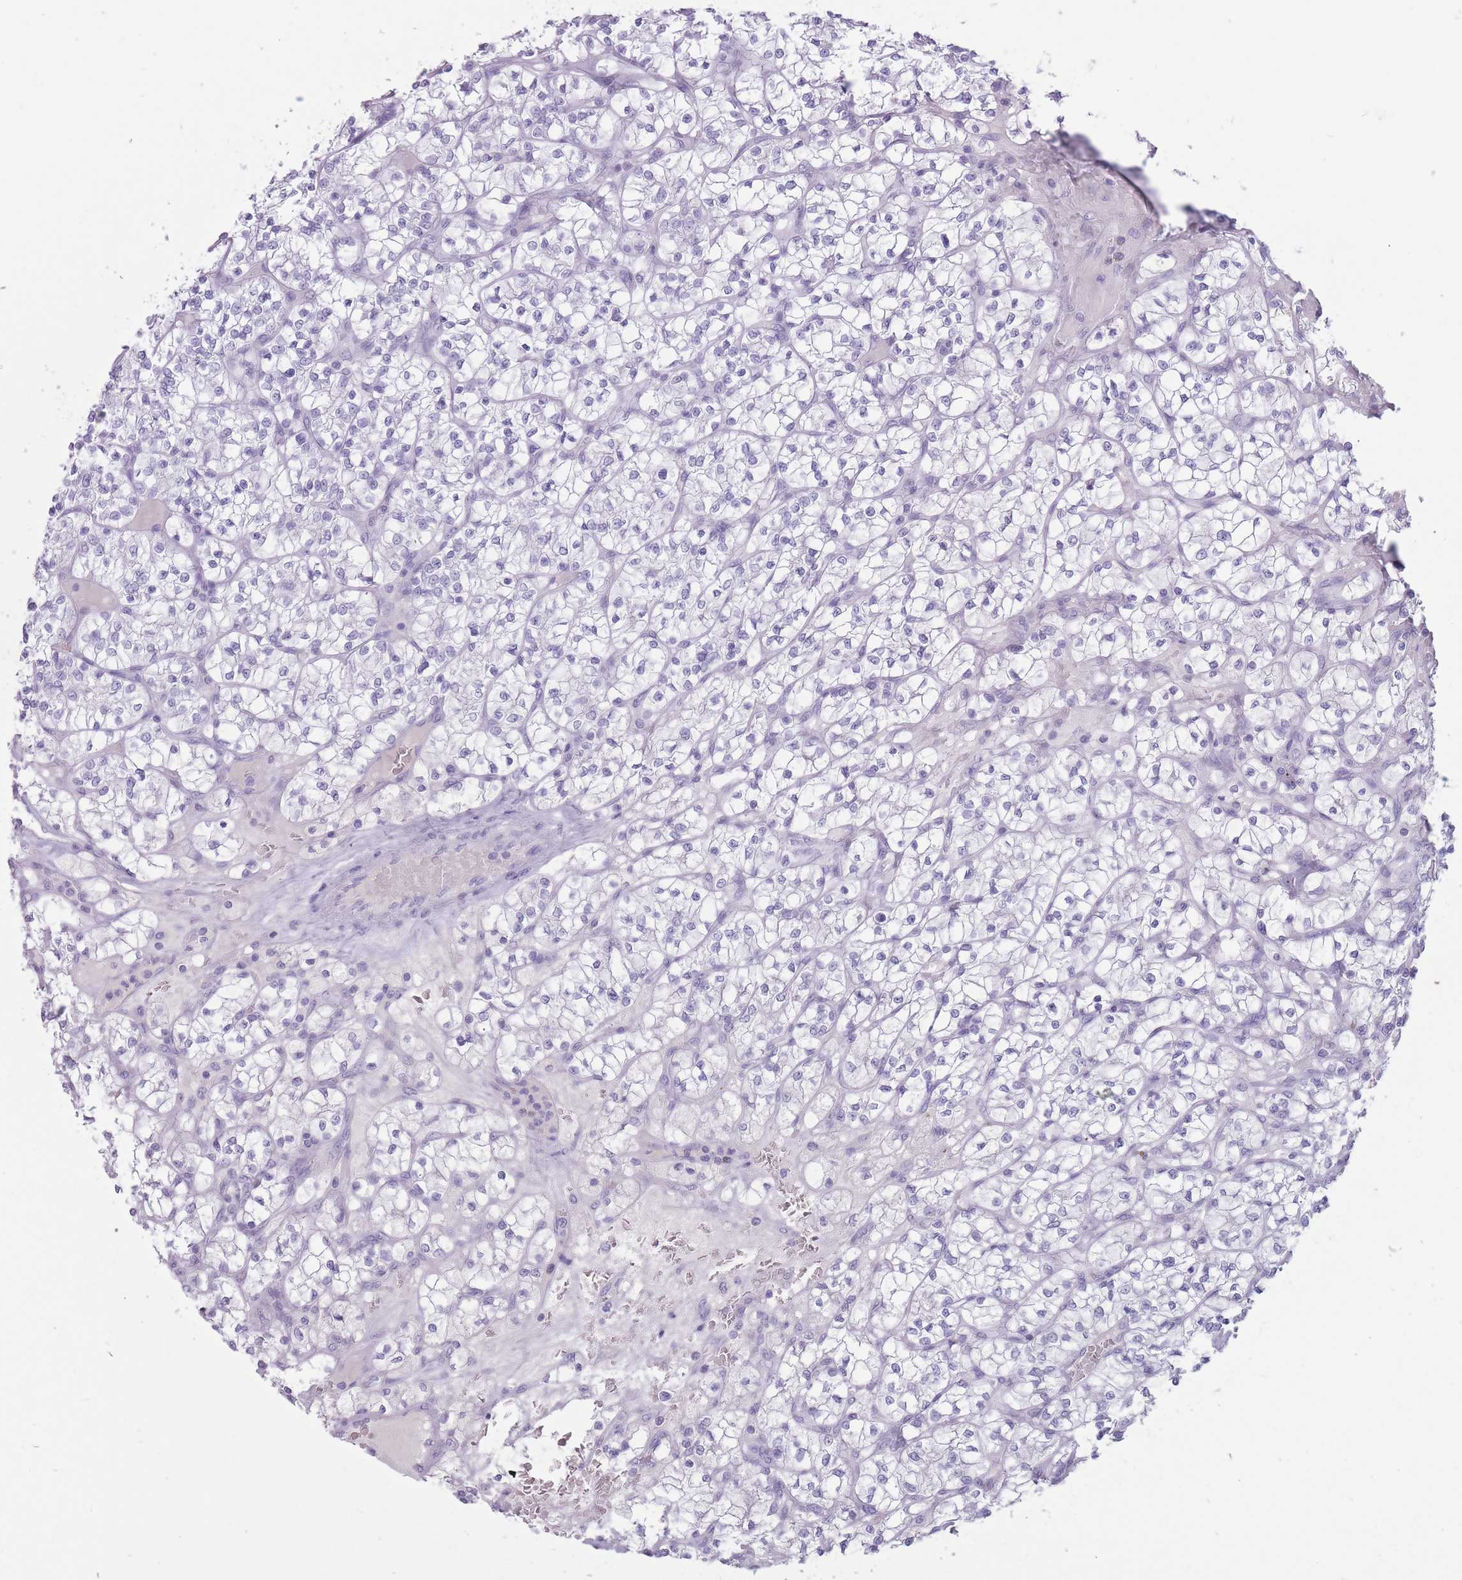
{"staining": {"intensity": "negative", "quantity": "none", "location": "none"}, "tissue": "renal cancer", "cell_type": "Tumor cells", "image_type": "cancer", "snomed": [{"axis": "morphology", "description": "Adenocarcinoma, NOS"}, {"axis": "topography", "description": "Kidney"}], "caption": "Tumor cells are negative for protein expression in human renal adenocarcinoma.", "gene": "PNMA3", "patient": {"sex": "female", "age": 64}}